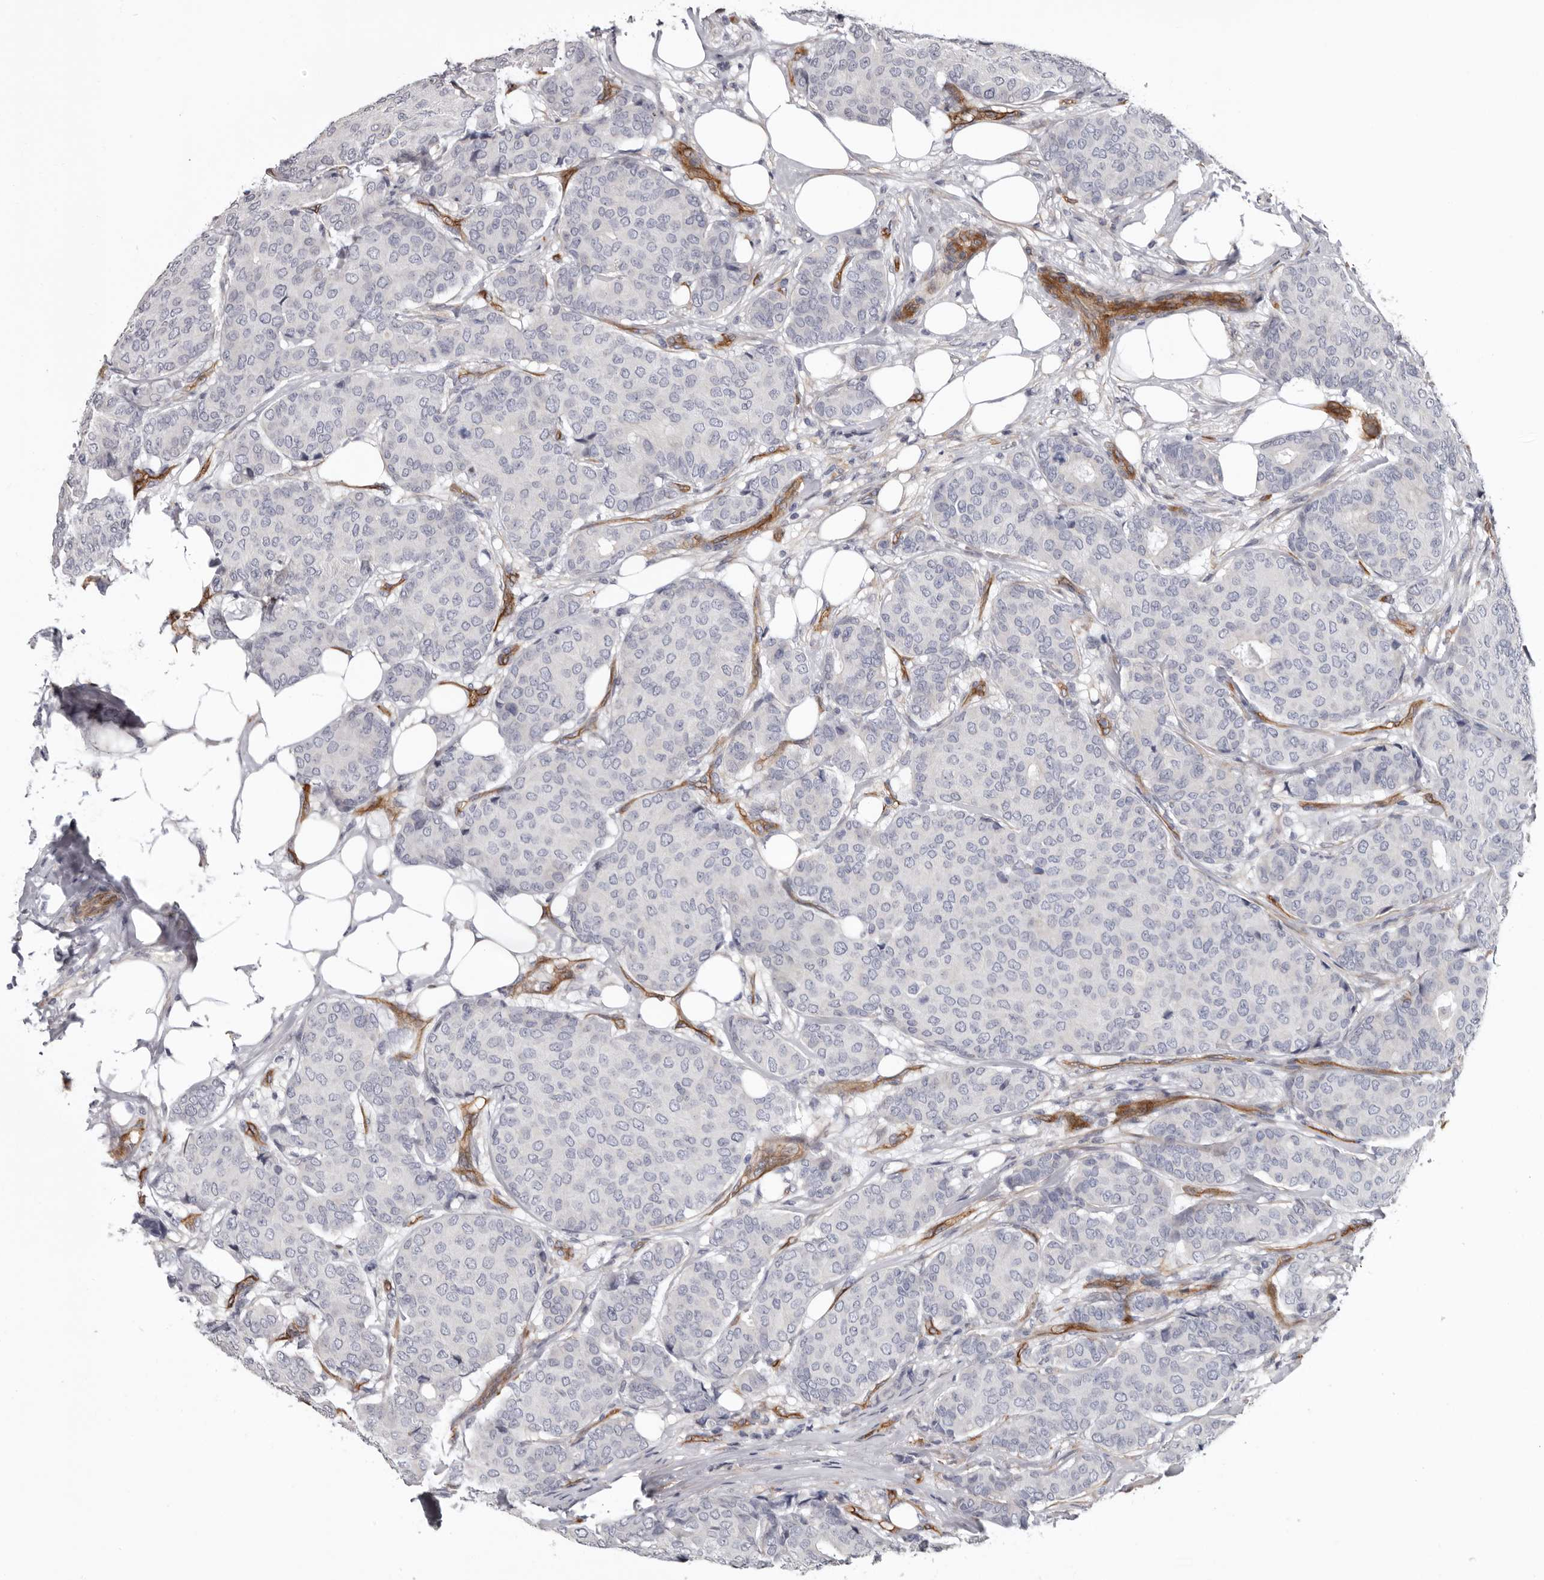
{"staining": {"intensity": "negative", "quantity": "none", "location": "none"}, "tissue": "breast cancer", "cell_type": "Tumor cells", "image_type": "cancer", "snomed": [{"axis": "morphology", "description": "Duct carcinoma"}, {"axis": "topography", "description": "Breast"}], "caption": "The immunohistochemistry image has no significant expression in tumor cells of infiltrating ductal carcinoma (breast) tissue.", "gene": "ADGRL4", "patient": {"sex": "female", "age": 75}}